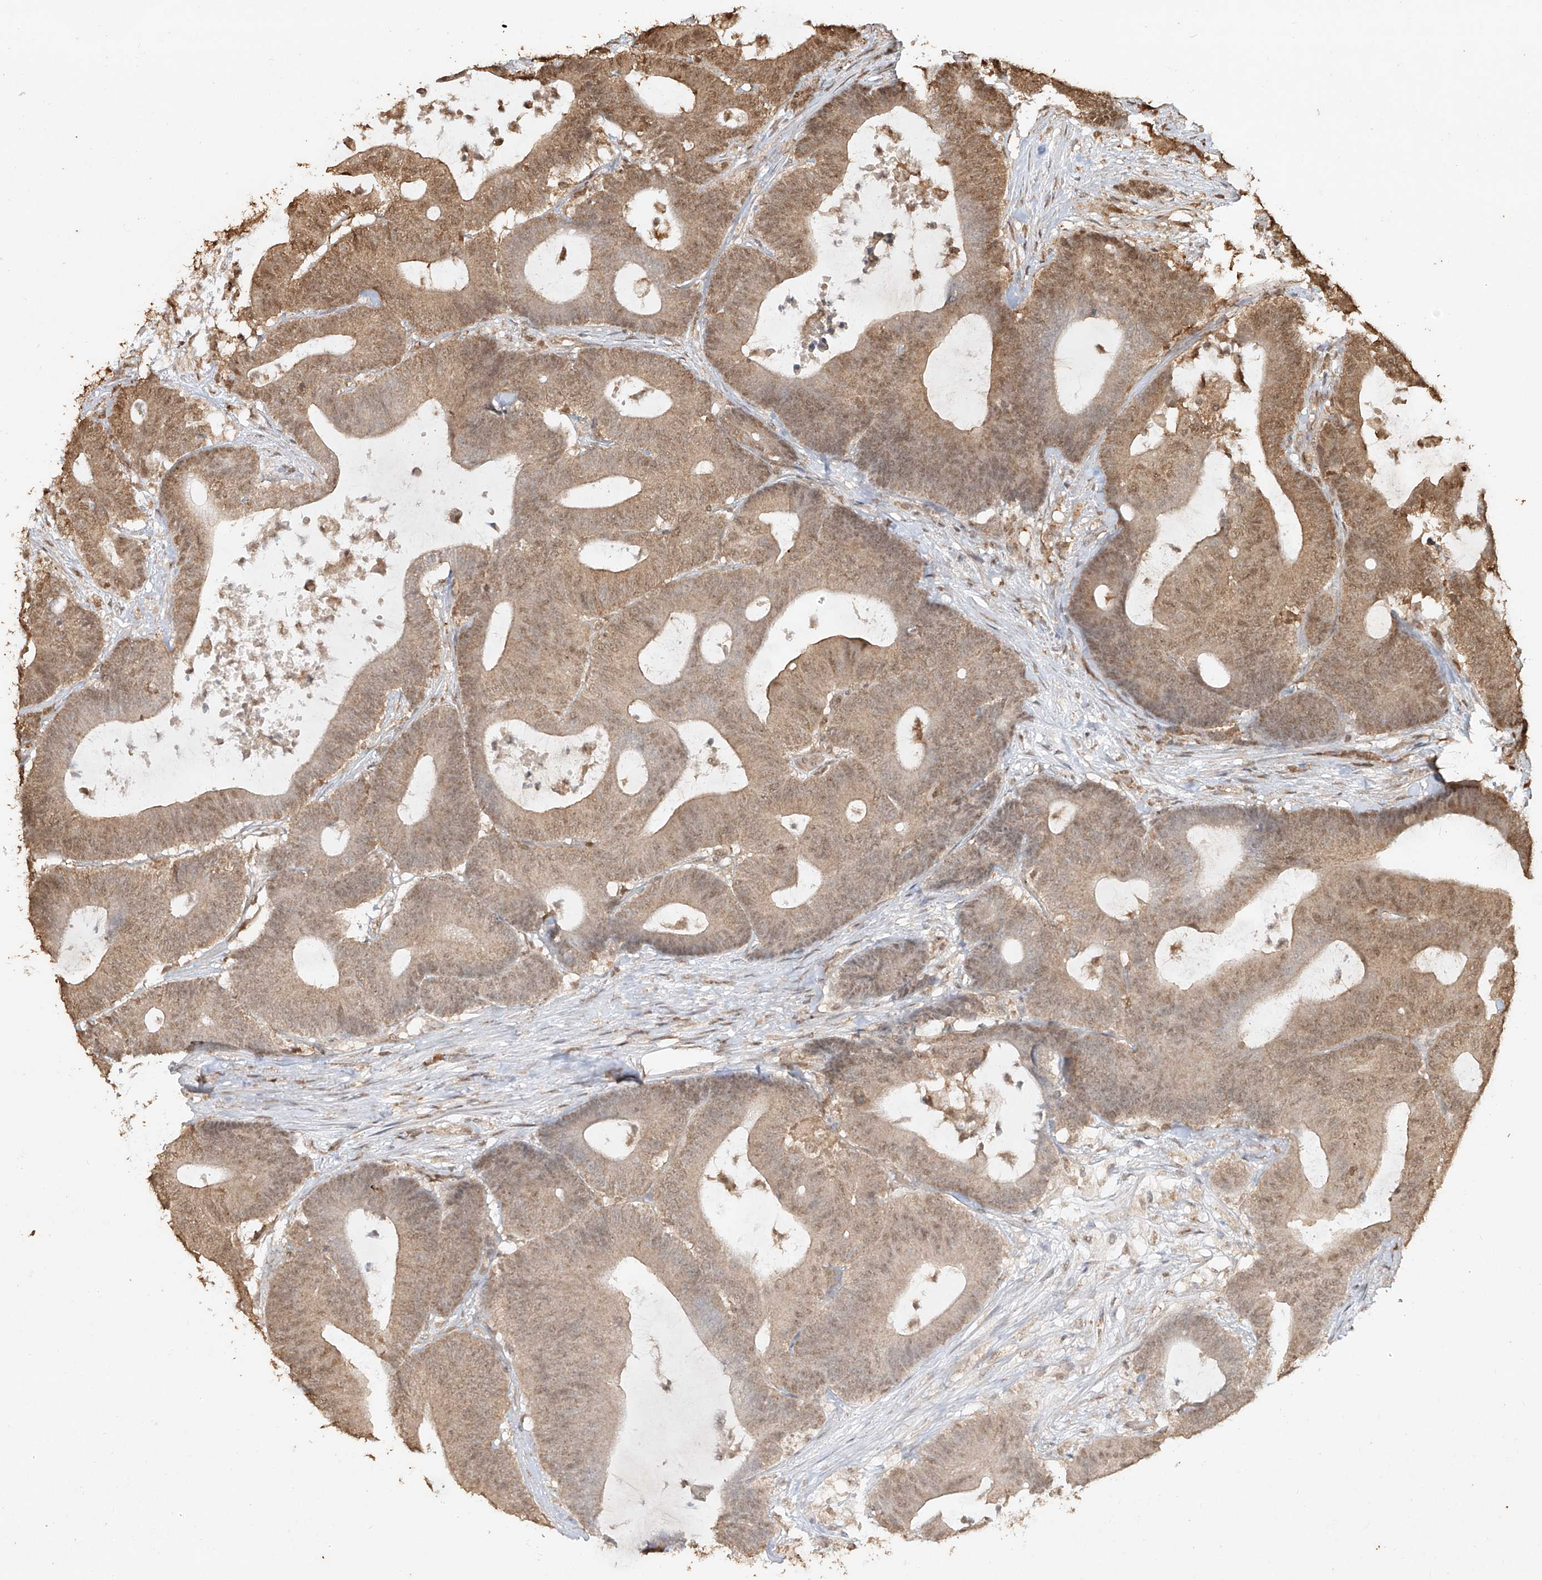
{"staining": {"intensity": "moderate", "quantity": ">75%", "location": "cytoplasmic/membranous,nuclear"}, "tissue": "colorectal cancer", "cell_type": "Tumor cells", "image_type": "cancer", "snomed": [{"axis": "morphology", "description": "Adenocarcinoma, NOS"}, {"axis": "topography", "description": "Colon"}], "caption": "The immunohistochemical stain shows moderate cytoplasmic/membranous and nuclear staining in tumor cells of adenocarcinoma (colorectal) tissue.", "gene": "TIGAR", "patient": {"sex": "female", "age": 84}}